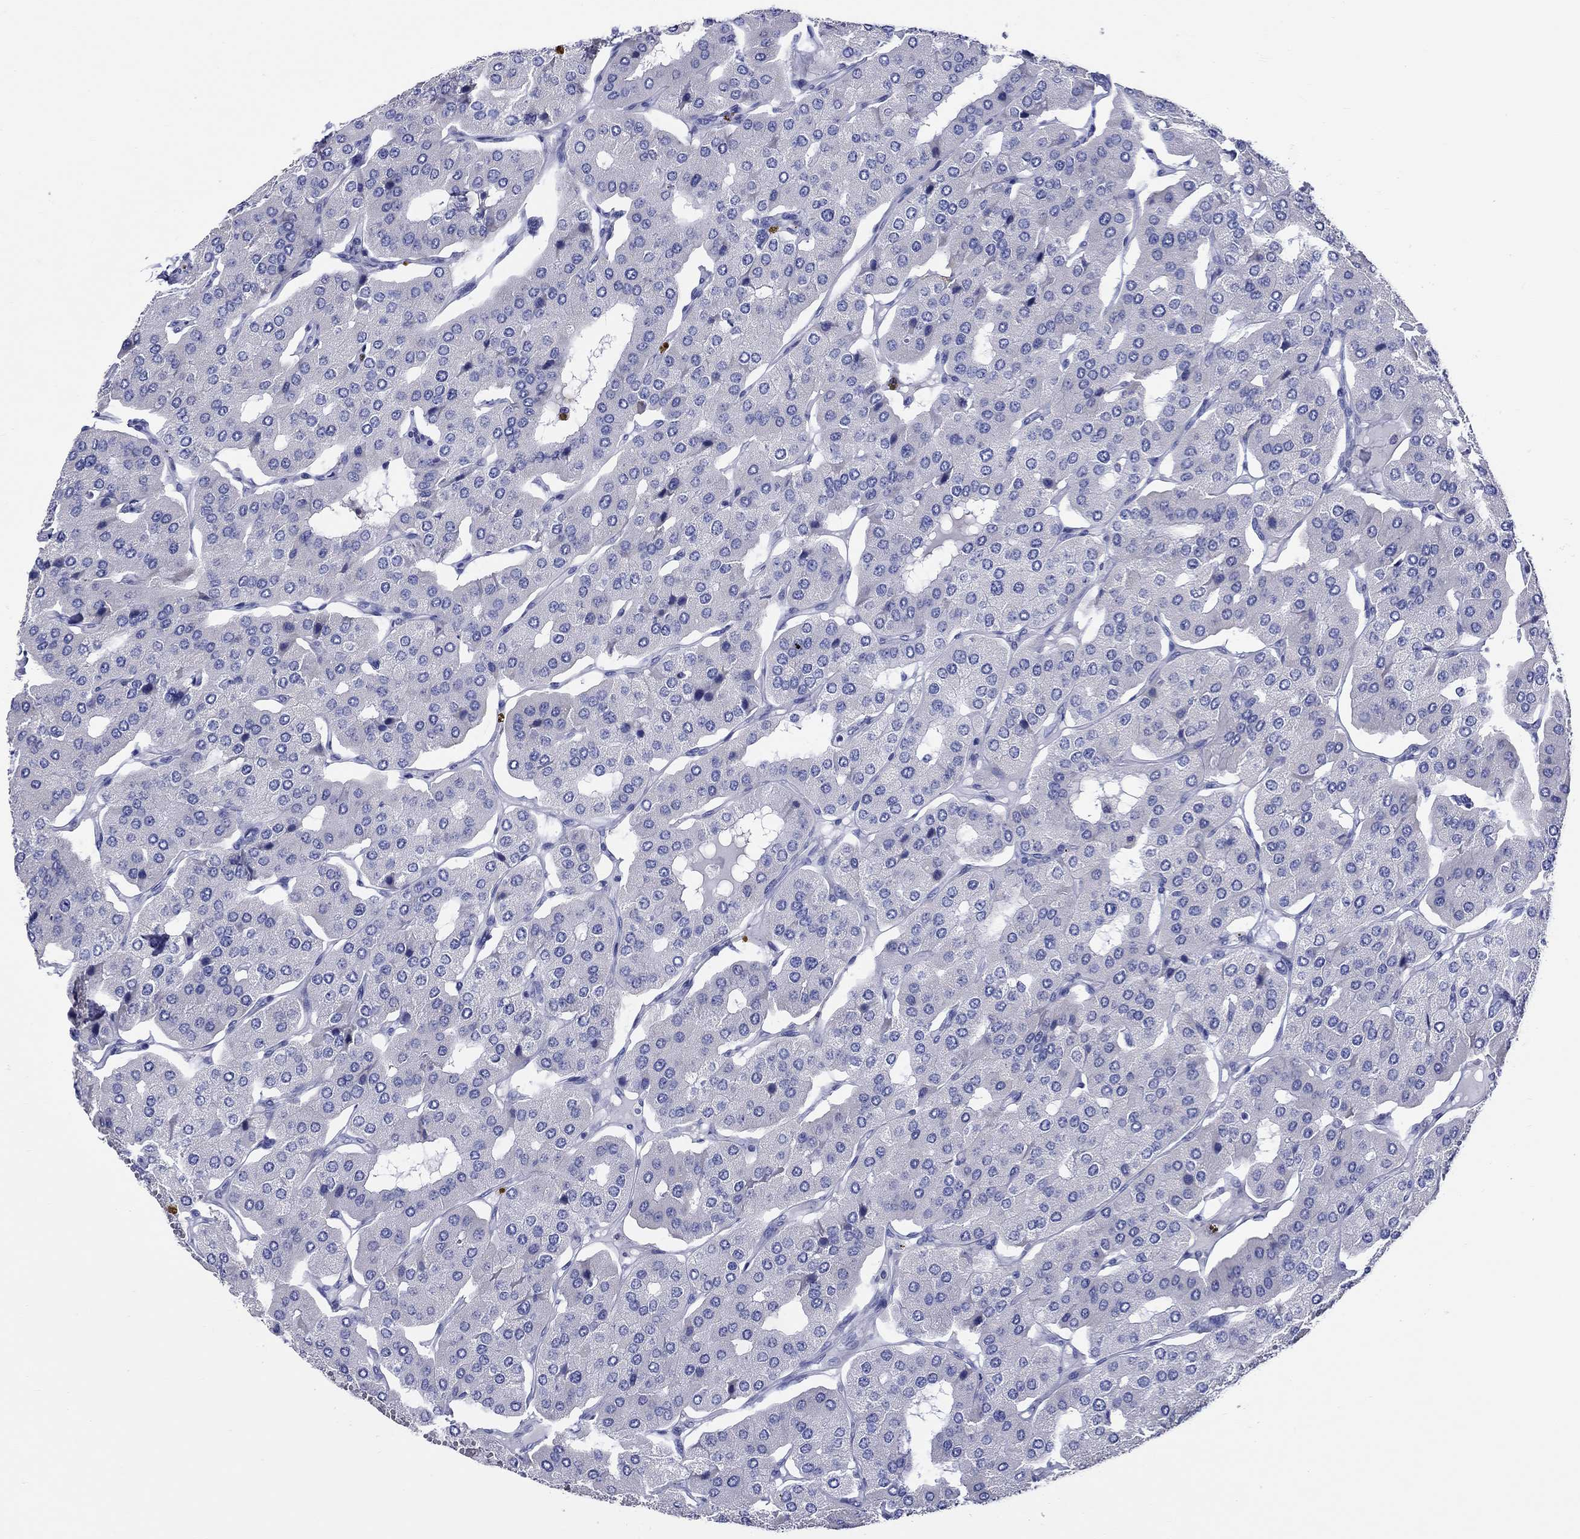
{"staining": {"intensity": "negative", "quantity": "none", "location": "none"}, "tissue": "parathyroid gland", "cell_type": "Glandular cells", "image_type": "normal", "snomed": [{"axis": "morphology", "description": "Normal tissue, NOS"}, {"axis": "morphology", "description": "Adenoma, NOS"}, {"axis": "topography", "description": "Parathyroid gland"}], "caption": "Immunohistochemistry micrograph of benign parathyroid gland: human parathyroid gland stained with DAB (3,3'-diaminobenzidine) demonstrates no significant protein expression in glandular cells.", "gene": "CRYGS", "patient": {"sex": "female", "age": 86}}